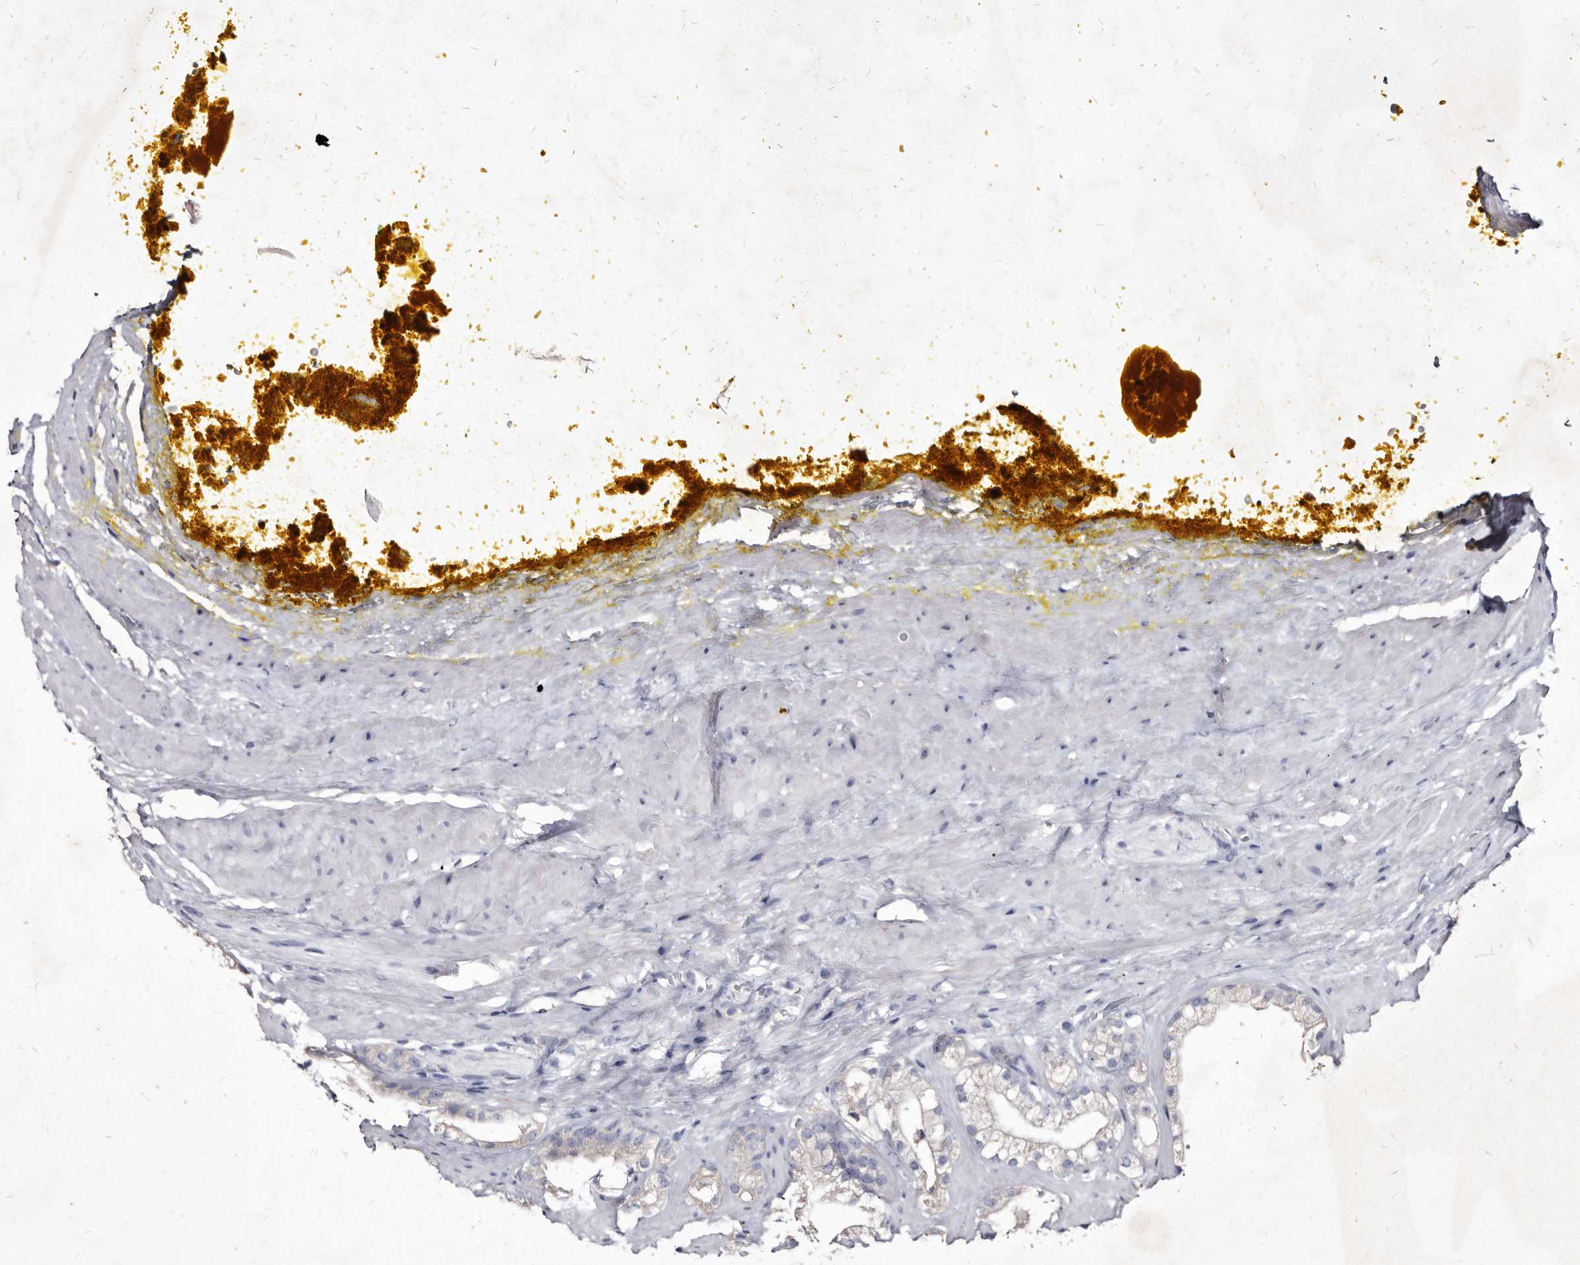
{"staining": {"intensity": "negative", "quantity": "none", "location": "none"}, "tissue": "prostate cancer", "cell_type": "Tumor cells", "image_type": "cancer", "snomed": [{"axis": "morphology", "description": "Adenocarcinoma, High grade"}, {"axis": "topography", "description": "Prostate"}], "caption": "The micrograph demonstrates no staining of tumor cells in prostate cancer. The staining was performed using DAB (3,3'-diaminobenzidine) to visualize the protein expression in brown, while the nuclei were stained in blue with hematoxylin (Magnification: 20x).", "gene": "SLC39A2", "patient": {"sex": "male", "age": 58}}